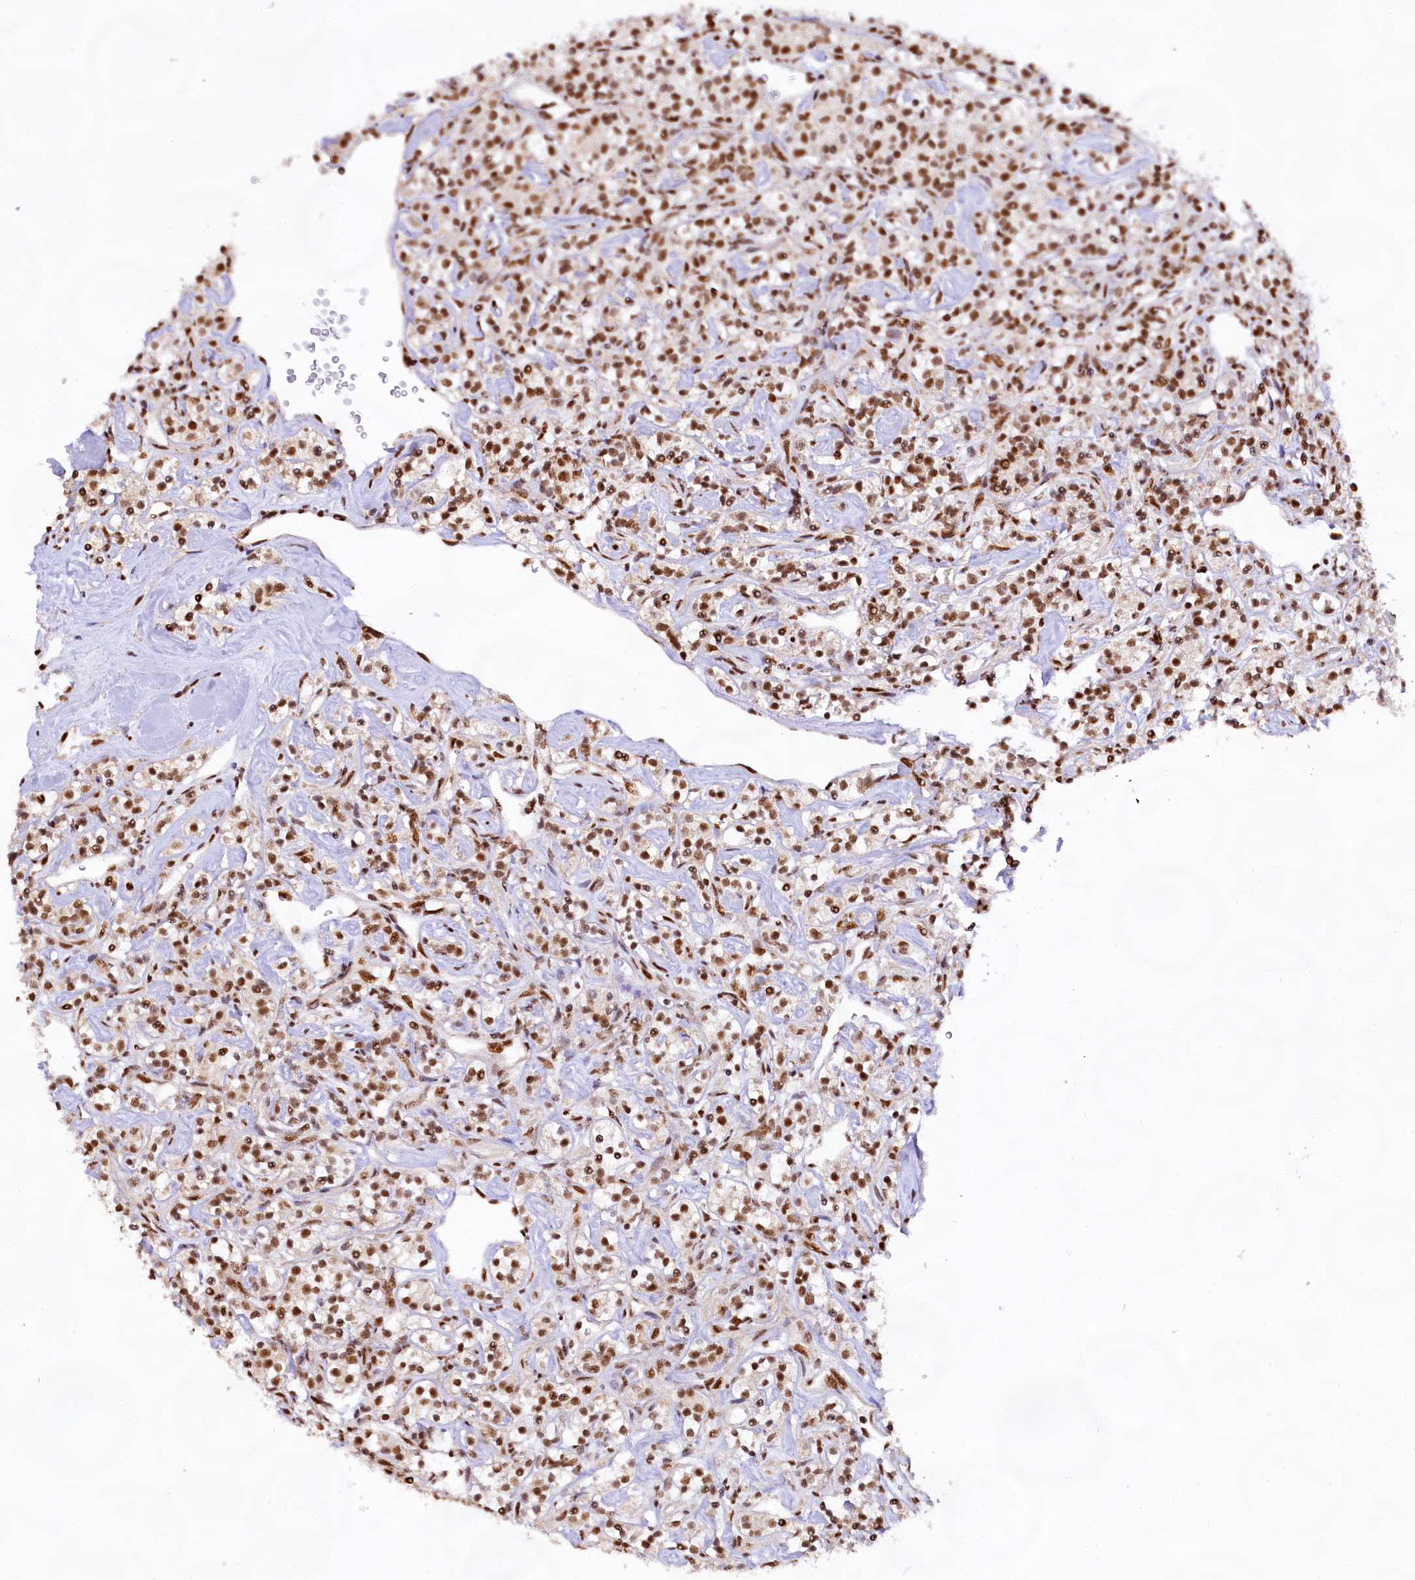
{"staining": {"intensity": "strong", "quantity": ">75%", "location": "nuclear"}, "tissue": "renal cancer", "cell_type": "Tumor cells", "image_type": "cancer", "snomed": [{"axis": "morphology", "description": "Adenocarcinoma, NOS"}, {"axis": "topography", "description": "Kidney"}], "caption": "Immunohistochemical staining of human adenocarcinoma (renal) reveals high levels of strong nuclear protein positivity in about >75% of tumor cells.", "gene": "HIRA", "patient": {"sex": "male", "age": 77}}